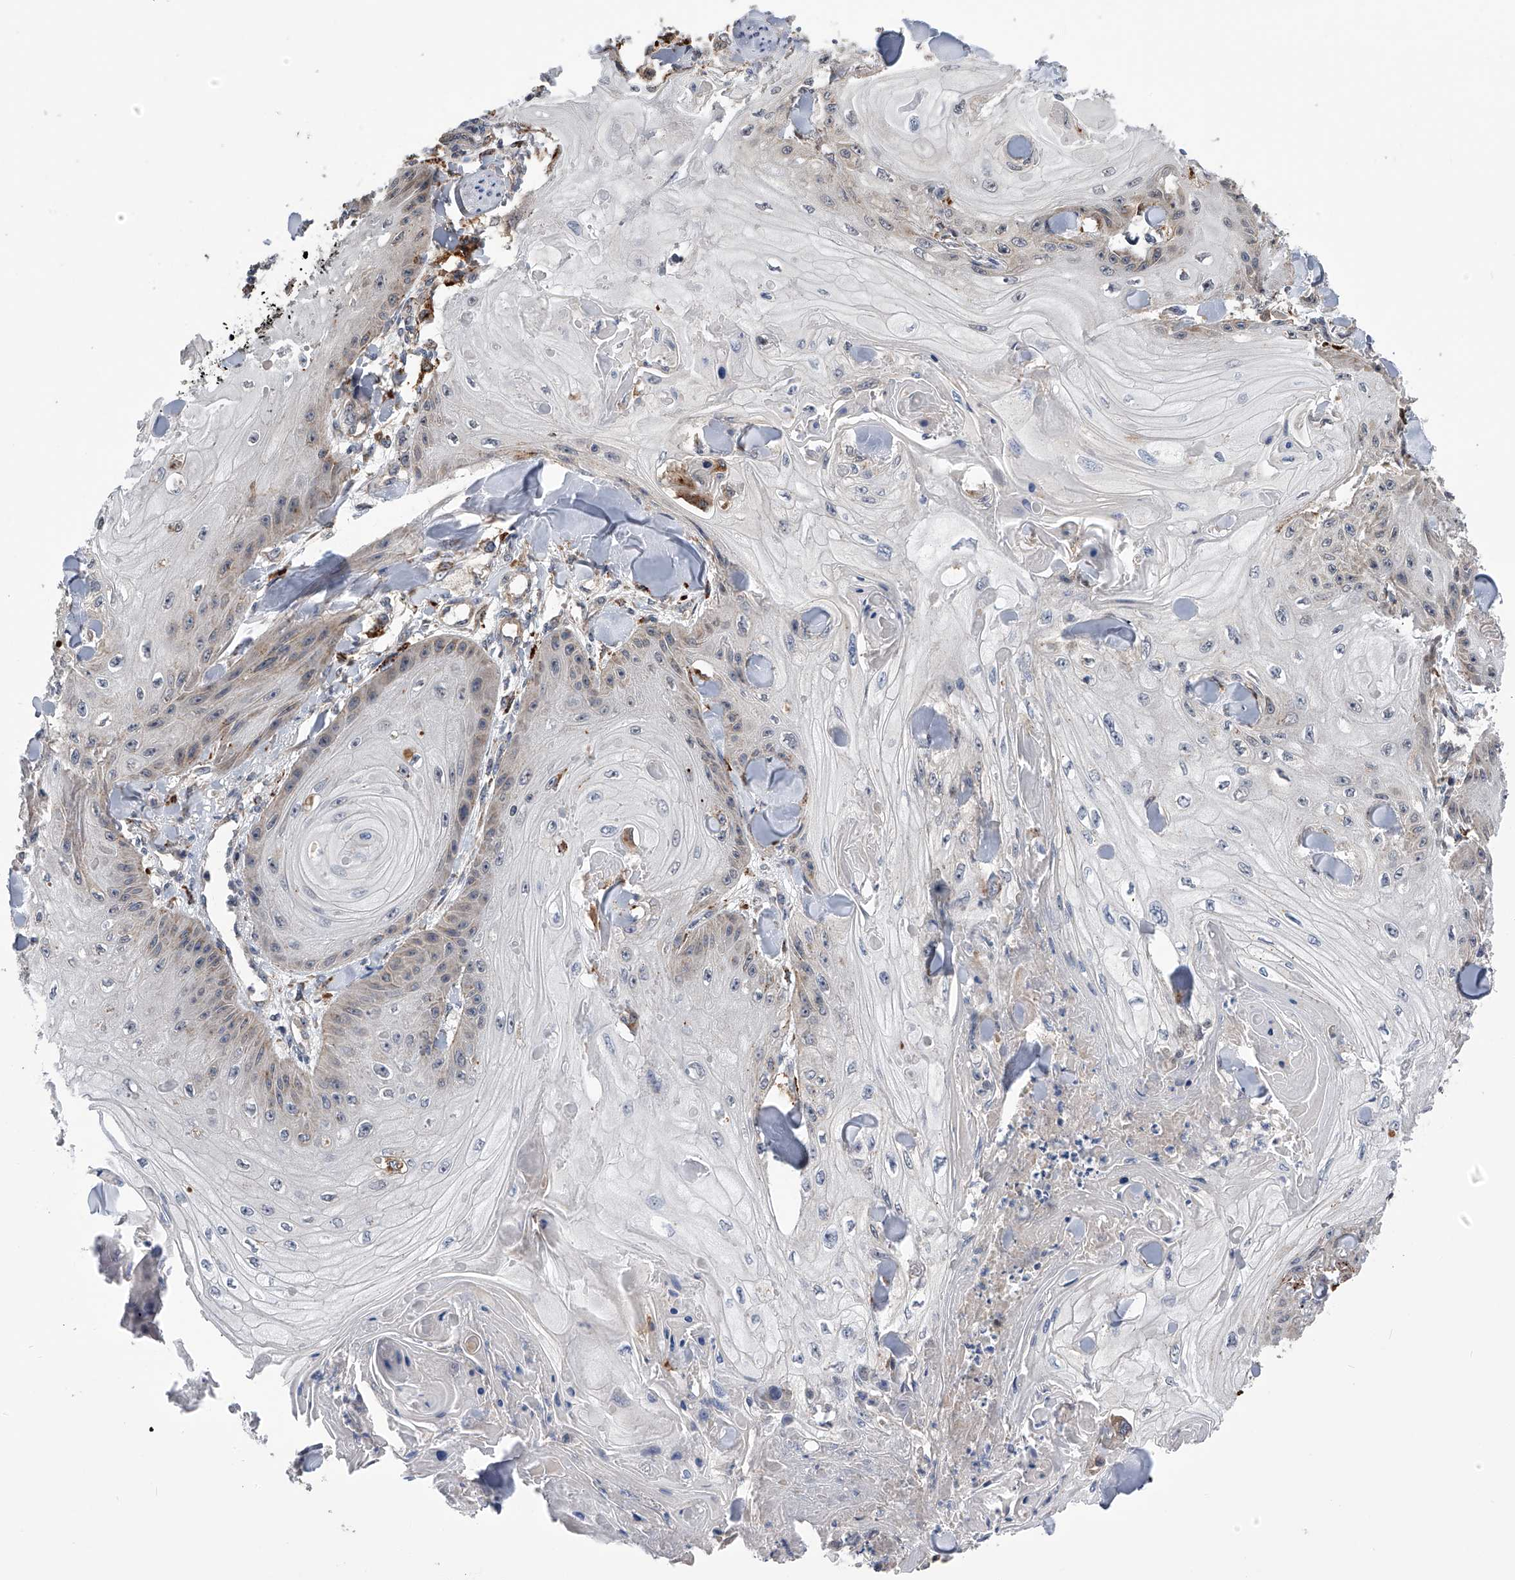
{"staining": {"intensity": "negative", "quantity": "none", "location": "none"}, "tissue": "skin cancer", "cell_type": "Tumor cells", "image_type": "cancer", "snomed": [{"axis": "morphology", "description": "Squamous cell carcinoma, NOS"}, {"axis": "topography", "description": "Skin"}], "caption": "Skin squamous cell carcinoma was stained to show a protein in brown. There is no significant staining in tumor cells.", "gene": "SPOCK1", "patient": {"sex": "male", "age": 74}}